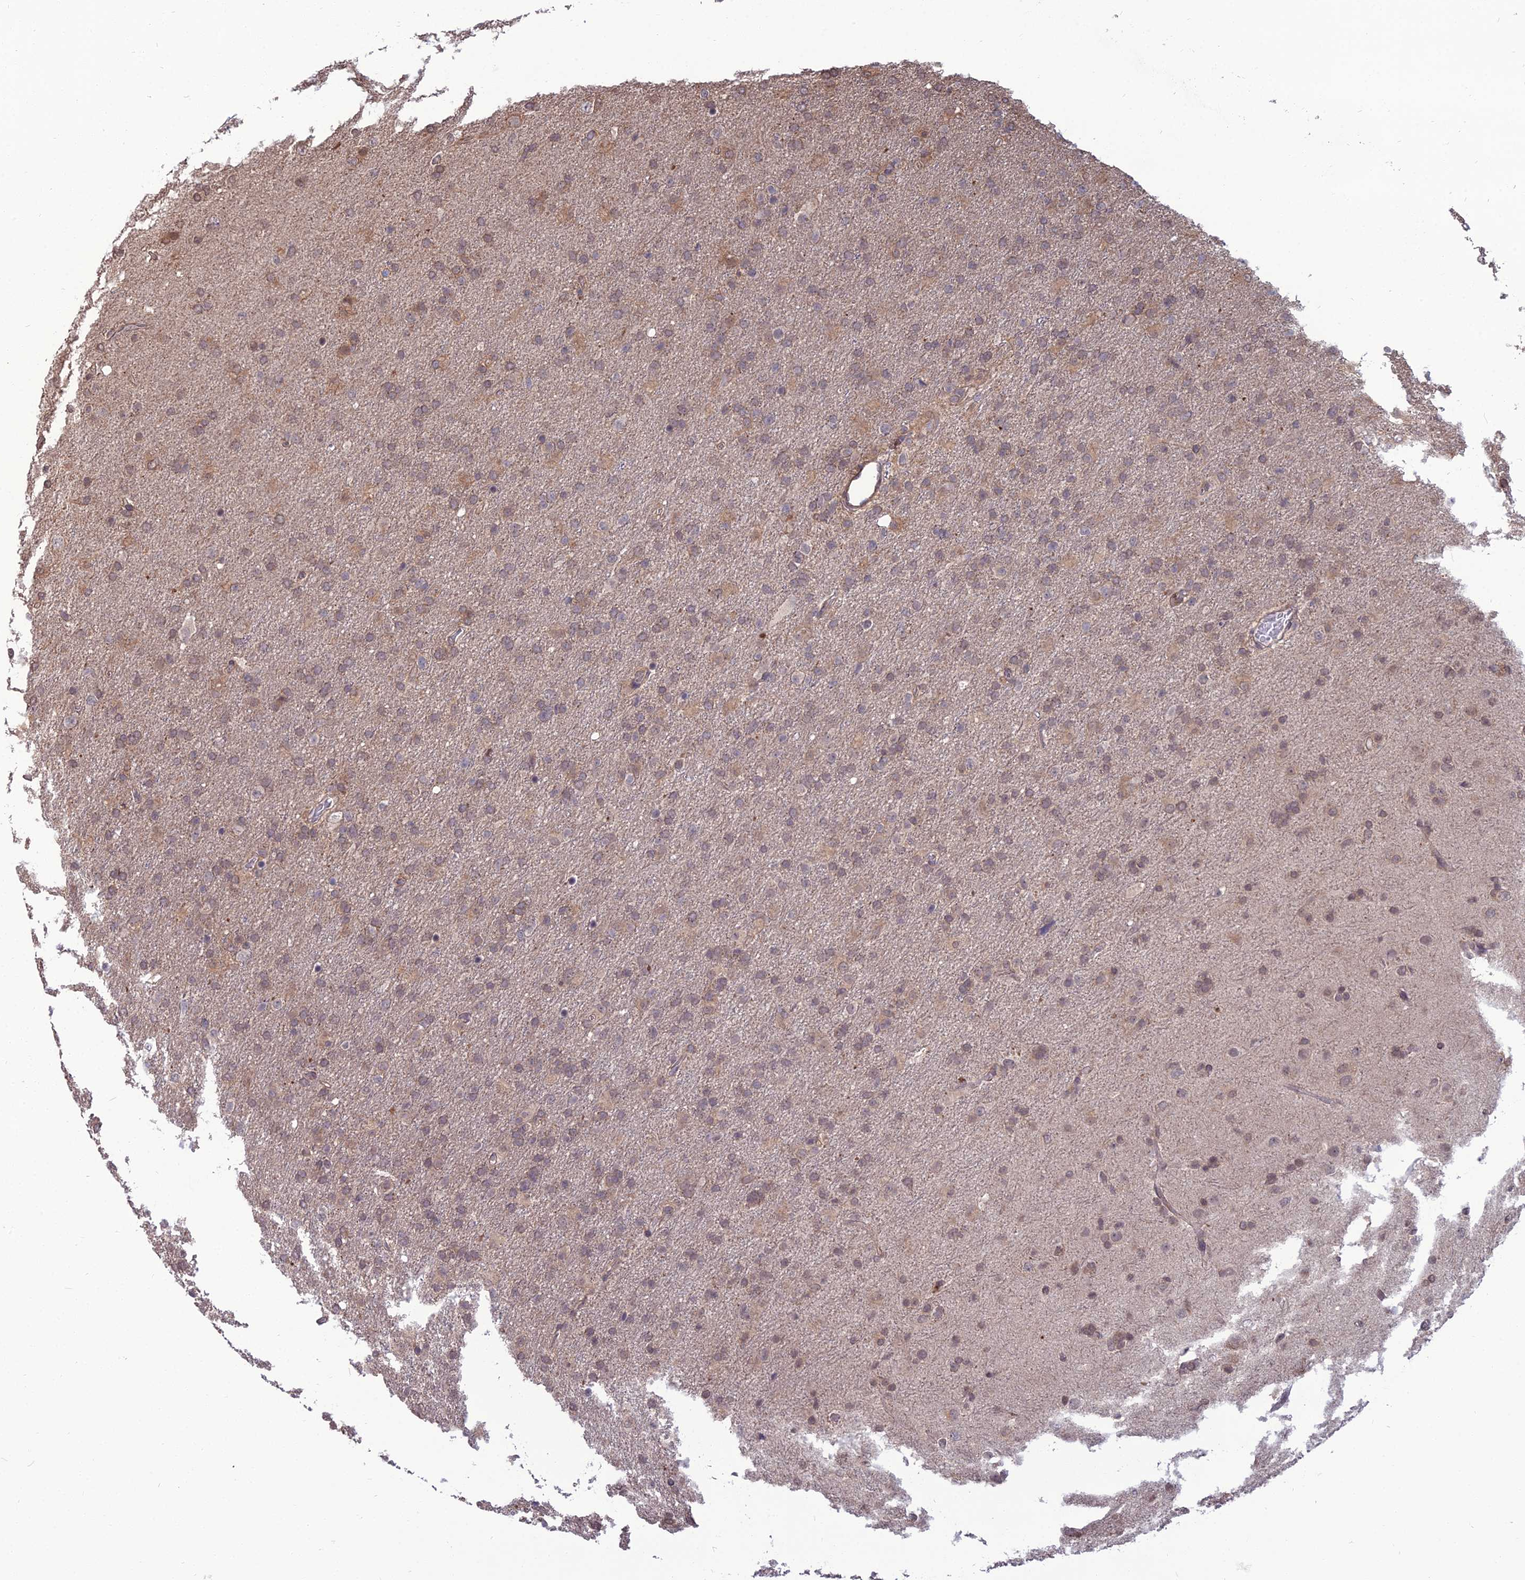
{"staining": {"intensity": "weak", "quantity": "<25%", "location": "nuclear"}, "tissue": "glioma", "cell_type": "Tumor cells", "image_type": "cancer", "snomed": [{"axis": "morphology", "description": "Glioma, malignant, Low grade"}, {"axis": "topography", "description": "Brain"}], "caption": "DAB (3,3'-diaminobenzidine) immunohistochemical staining of human low-grade glioma (malignant) exhibits no significant staining in tumor cells.", "gene": "OPA3", "patient": {"sex": "male", "age": 65}}